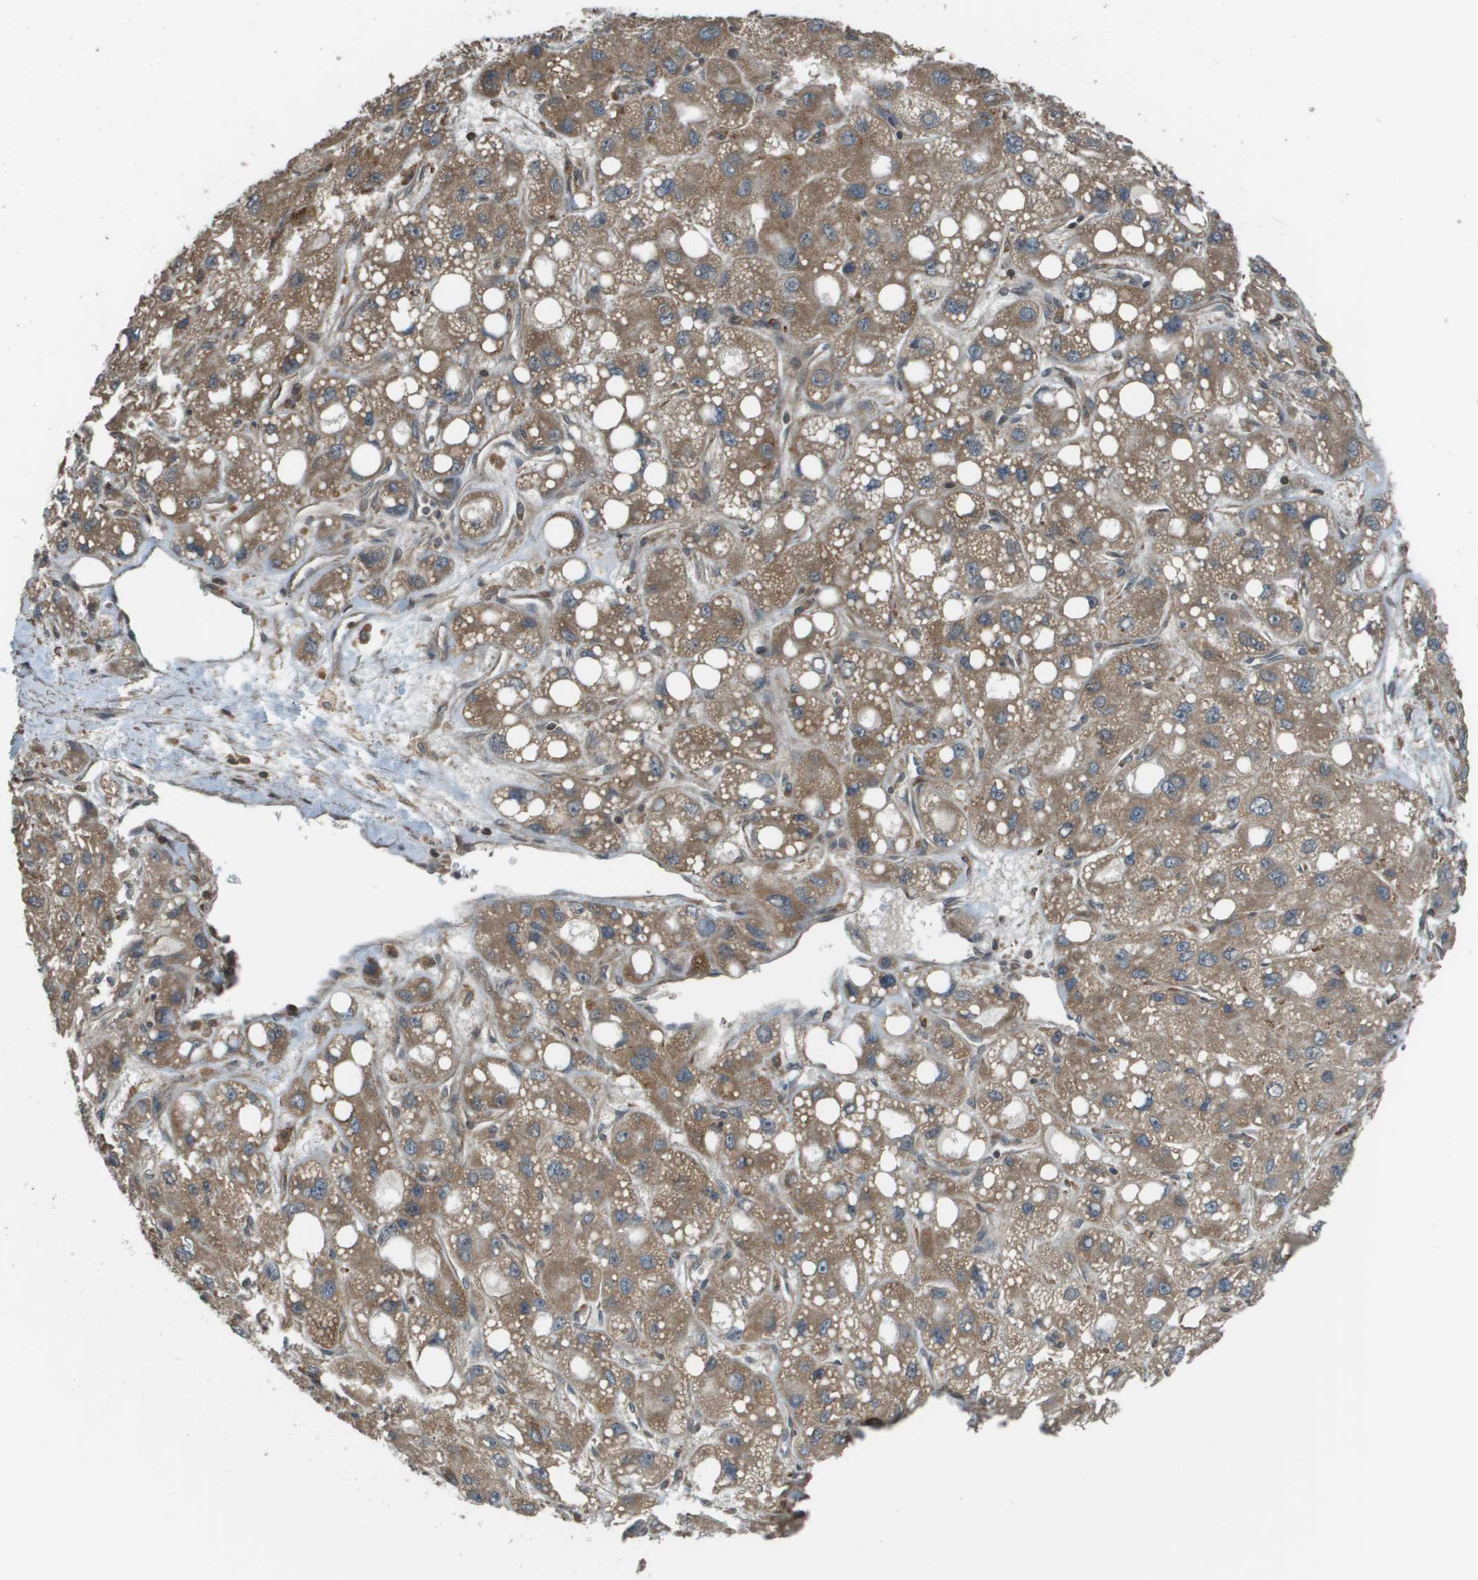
{"staining": {"intensity": "moderate", "quantity": ">75%", "location": "cytoplasmic/membranous"}, "tissue": "liver cancer", "cell_type": "Tumor cells", "image_type": "cancer", "snomed": [{"axis": "morphology", "description": "Carcinoma, Hepatocellular, NOS"}, {"axis": "topography", "description": "Liver"}], "caption": "Hepatocellular carcinoma (liver) stained with a brown dye shows moderate cytoplasmic/membranous positive expression in about >75% of tumor cells.", "gene": "PLPBP", "patient": {"sex": "male", "age": 55}}